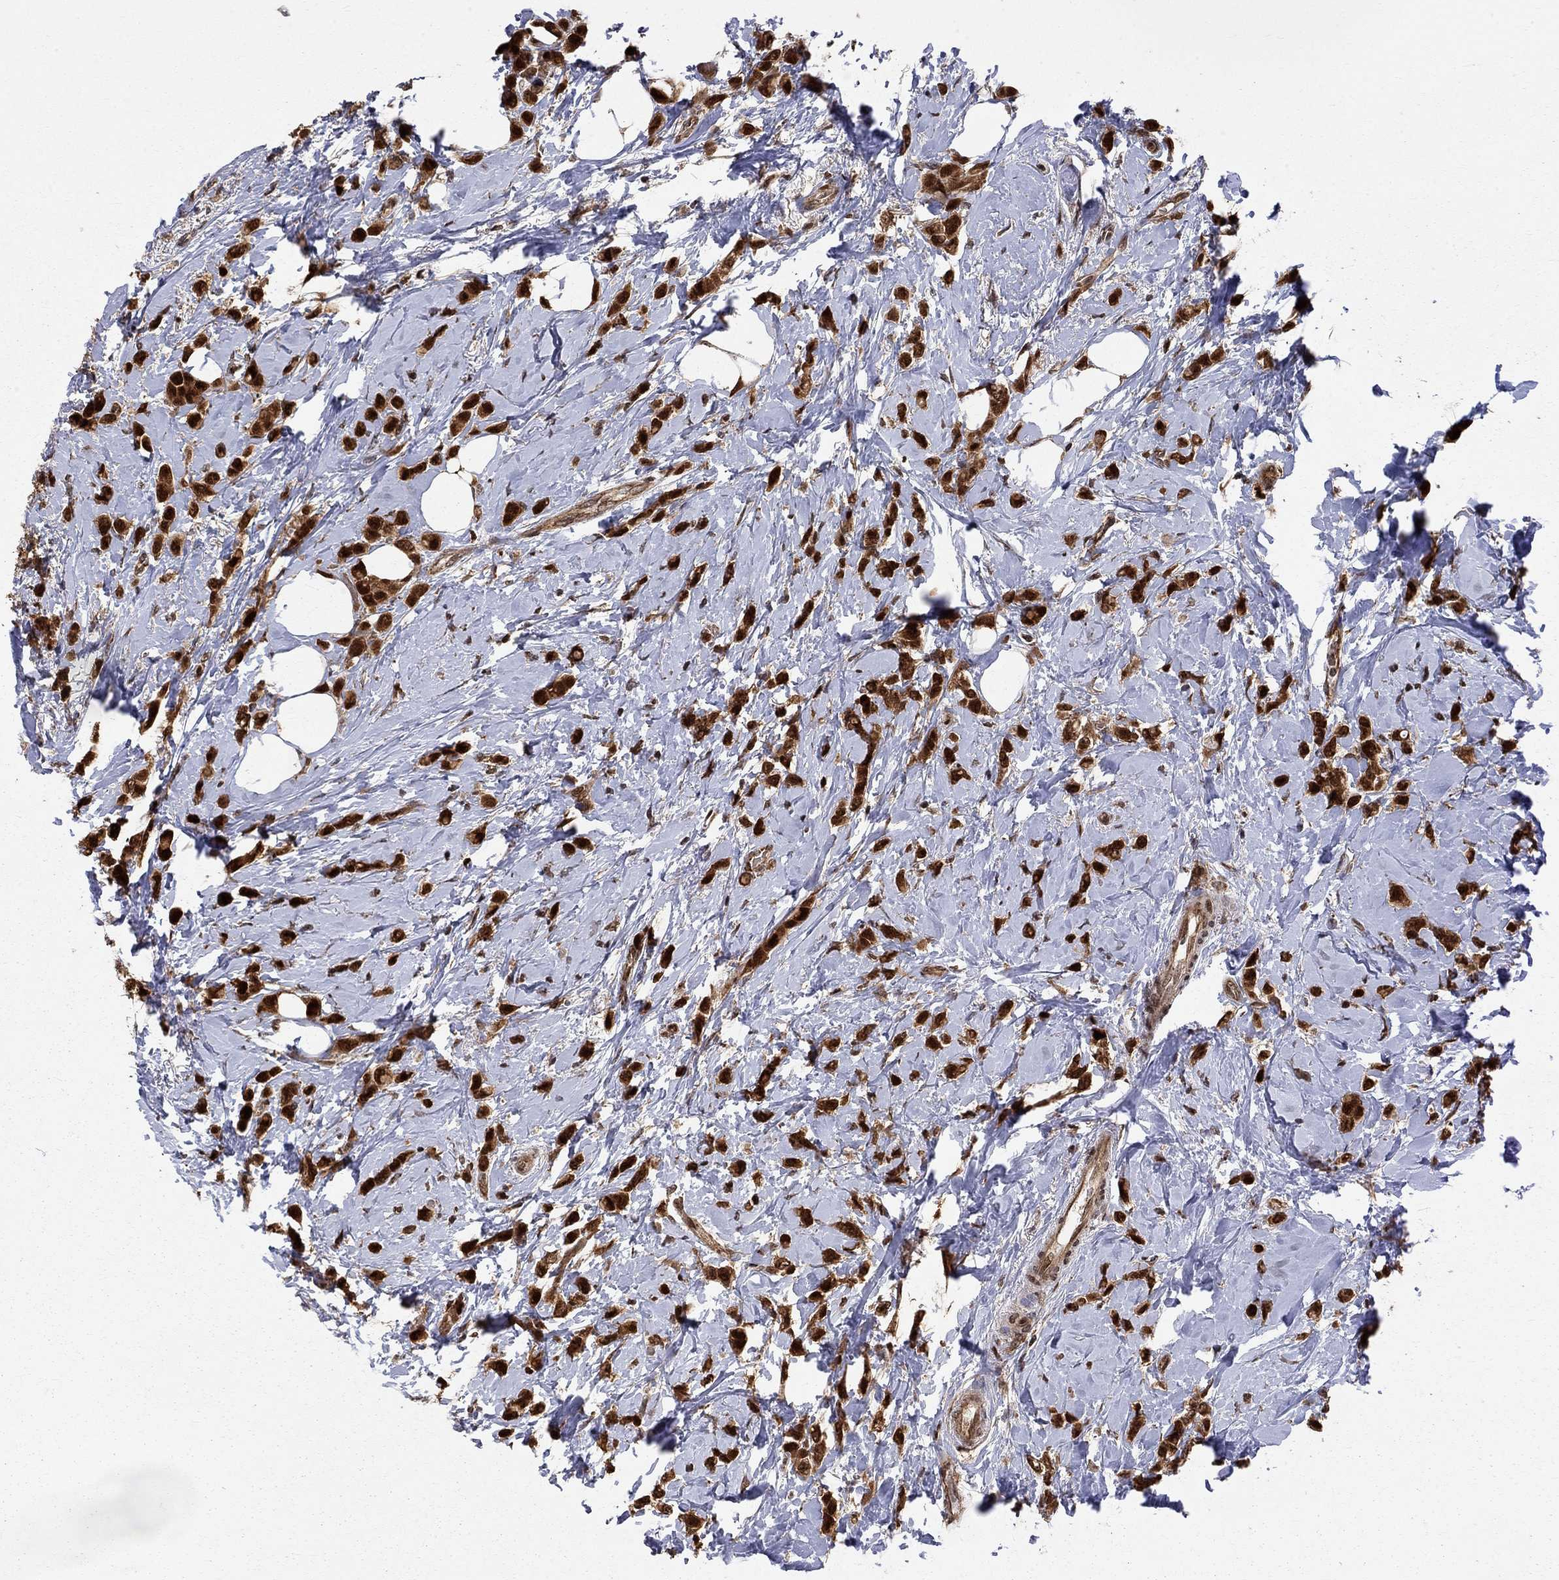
{"staining": {"intensity": "strong", "quantity": ">75%", "location": "cytoplasmic/membranous,nuclear"}, "tissue": "breast cancer", "cell_type": "Tumor cells", "image_type": "cancer", "snomed": [{"axis": "morphology", "description": "Lobular carcinoma"}, {"axis": "topography", "description": "Breast"}], "caption": "Human breast cancer (lobular carcinoma) stained for a protein (brown) shows strong cytoplasmic/membranous and nuclear positive positivity in about >75% of tumor cells.", "gene": "ELOB", "patient": {"sex": "female", "age": 66}}